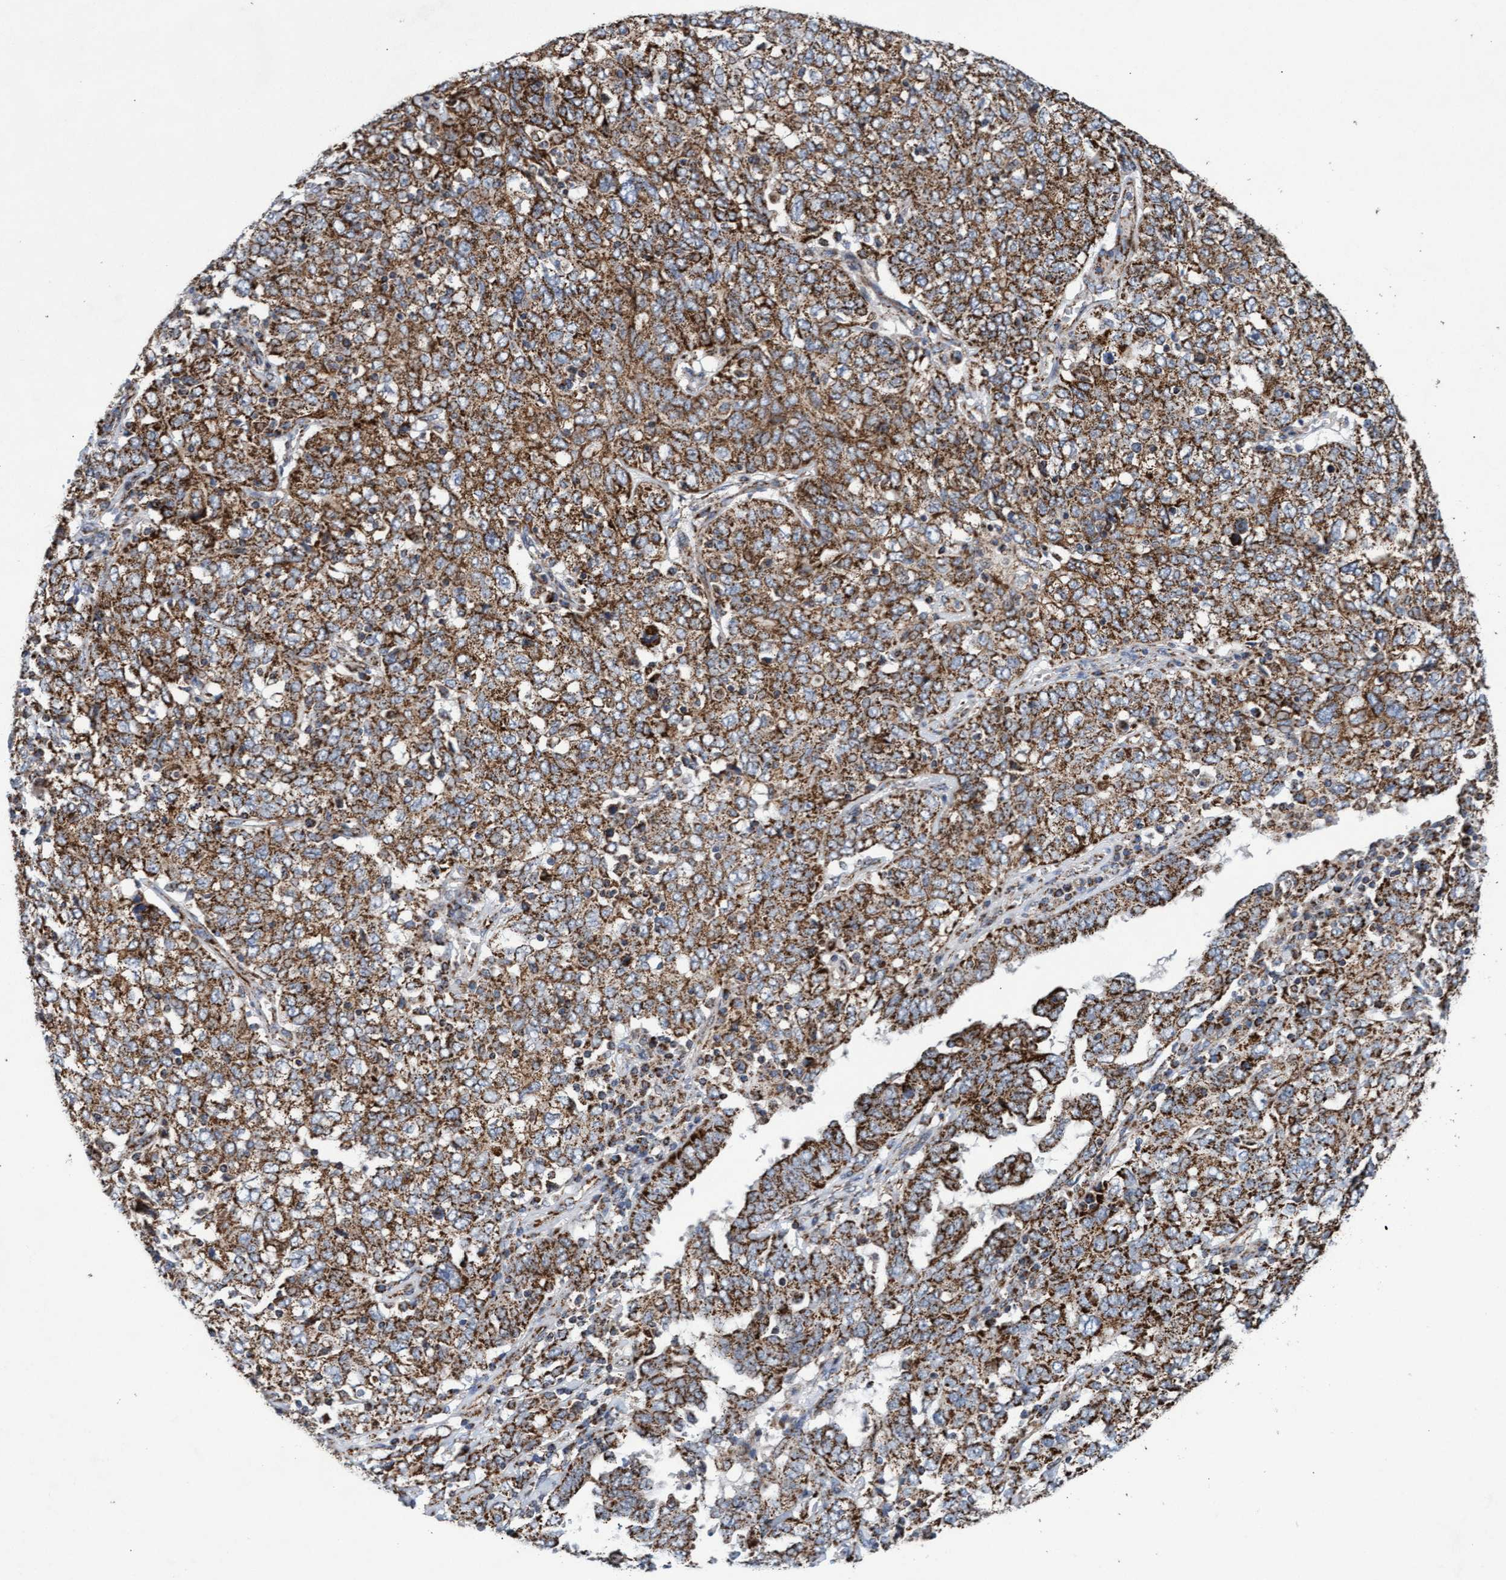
{"staining": {"intensity": "moderate", "quantity": ">75%", "location": "cytoplasmic/membranous"}, "tissue": "ovarian cancer", "cell_type": "Tumor cells", "image_type": "cancer", "snomed": [{"axis": "morphology", "description": "Carcinoma, endometroid"}, {"axis": "topography", "description": "Ovary"}], "caption": "Human ovarian cancer stained with a protein marker shows moderate staining in tumor cells.", "gene": "MRPL38", "patient": {"sex": "female", "age": 62}}